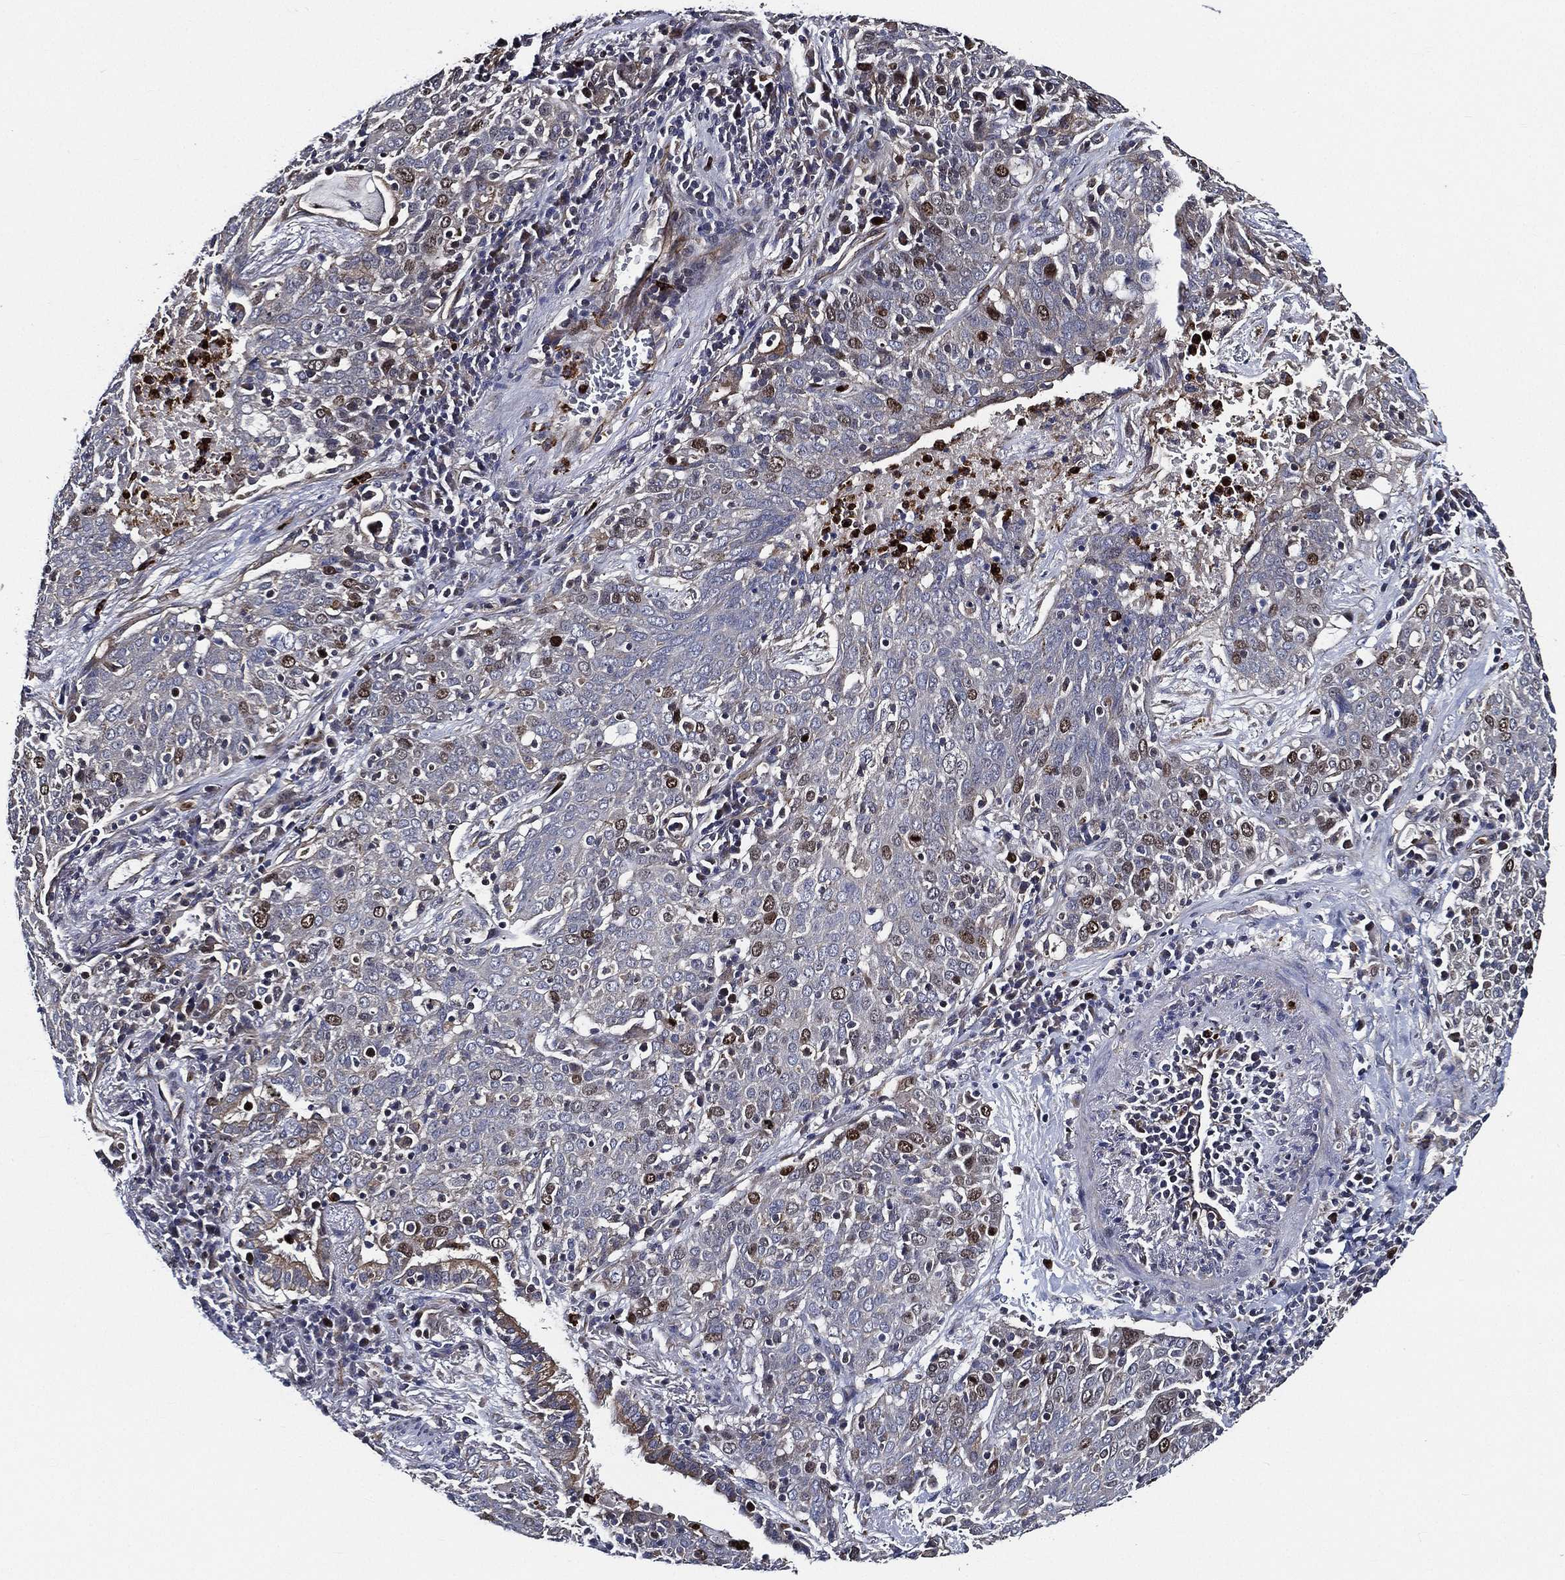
{"staining": {"intensity": "moderate", "quantity": "<25%", "location": "nuclear"}, "tissue": "lung cancer", "cell_type": "Tumor cells", "image_type": "cancer", "snomed": [{"axis": "morphology", "description": "Squamous cell carcinoma, NOS"}, {"axis": "topography", "description": "Lung"}], "caption": "Lung cancer (squamous cell carcinoma) stained with a brown dye demonstrates moderate nuclear positive positivity in approximately <25% of tumor cells.", "gene": "KIF20B", "patient": {"sex": "male", "age": 82}}